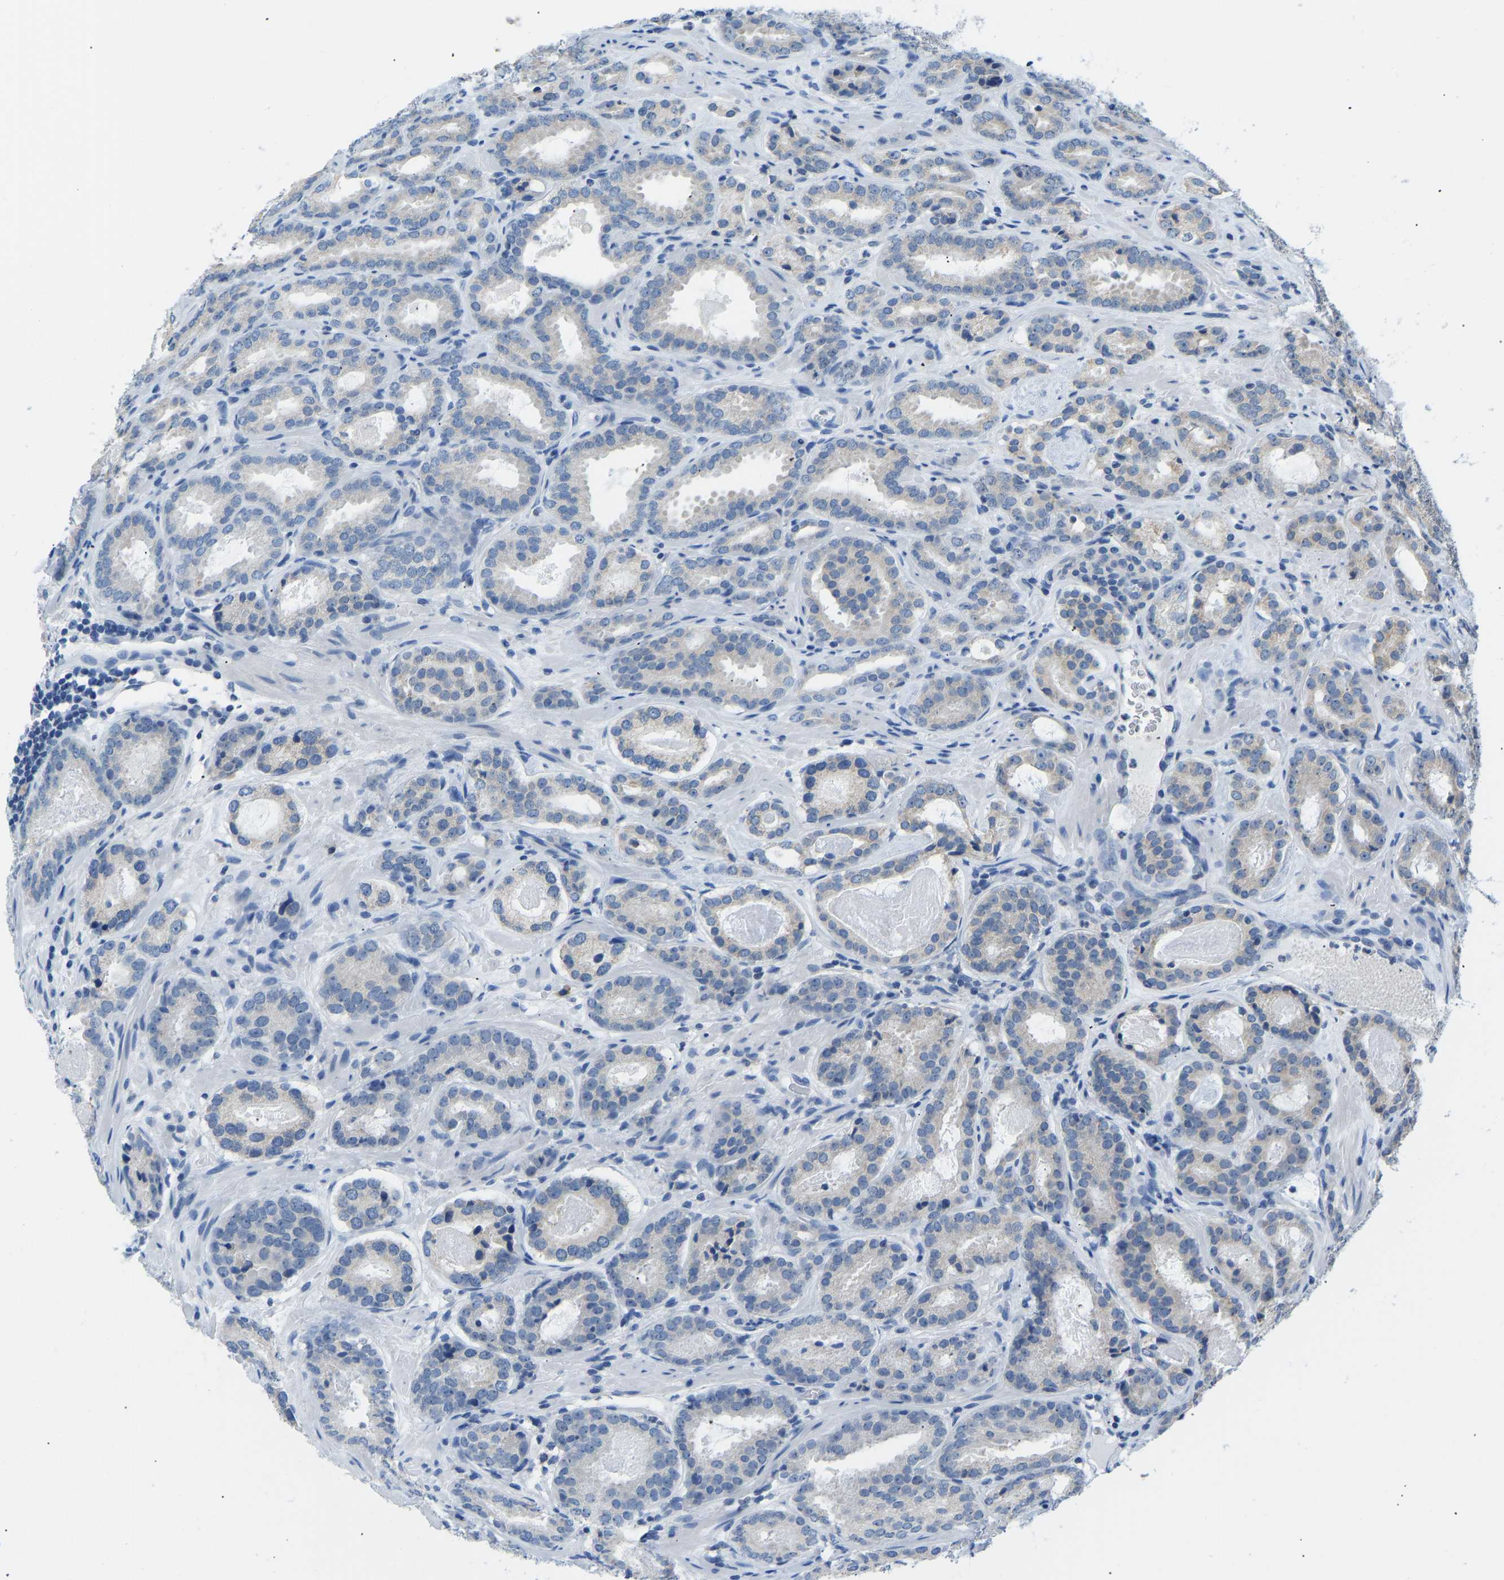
{"staining": {"intensity": "negative", "quantity": "none", "location": "none"}, "tissue": "prostate cancer", "cell_type": "Tumor cells", "image_type": "cancer", "snomed": [{"axis": "morphology", "description": "Adenocarcinoma, Low grade"}, {"axis": "topography", "description": "Prostate"}], "caption": "DAB (3,3'-diaminobenzidine) immunohistochemical staining of human prostate cancer displays no significant staining in tumor cells.", "gene": "VRK1", "patient": {"sex": "male", "age": 69}}